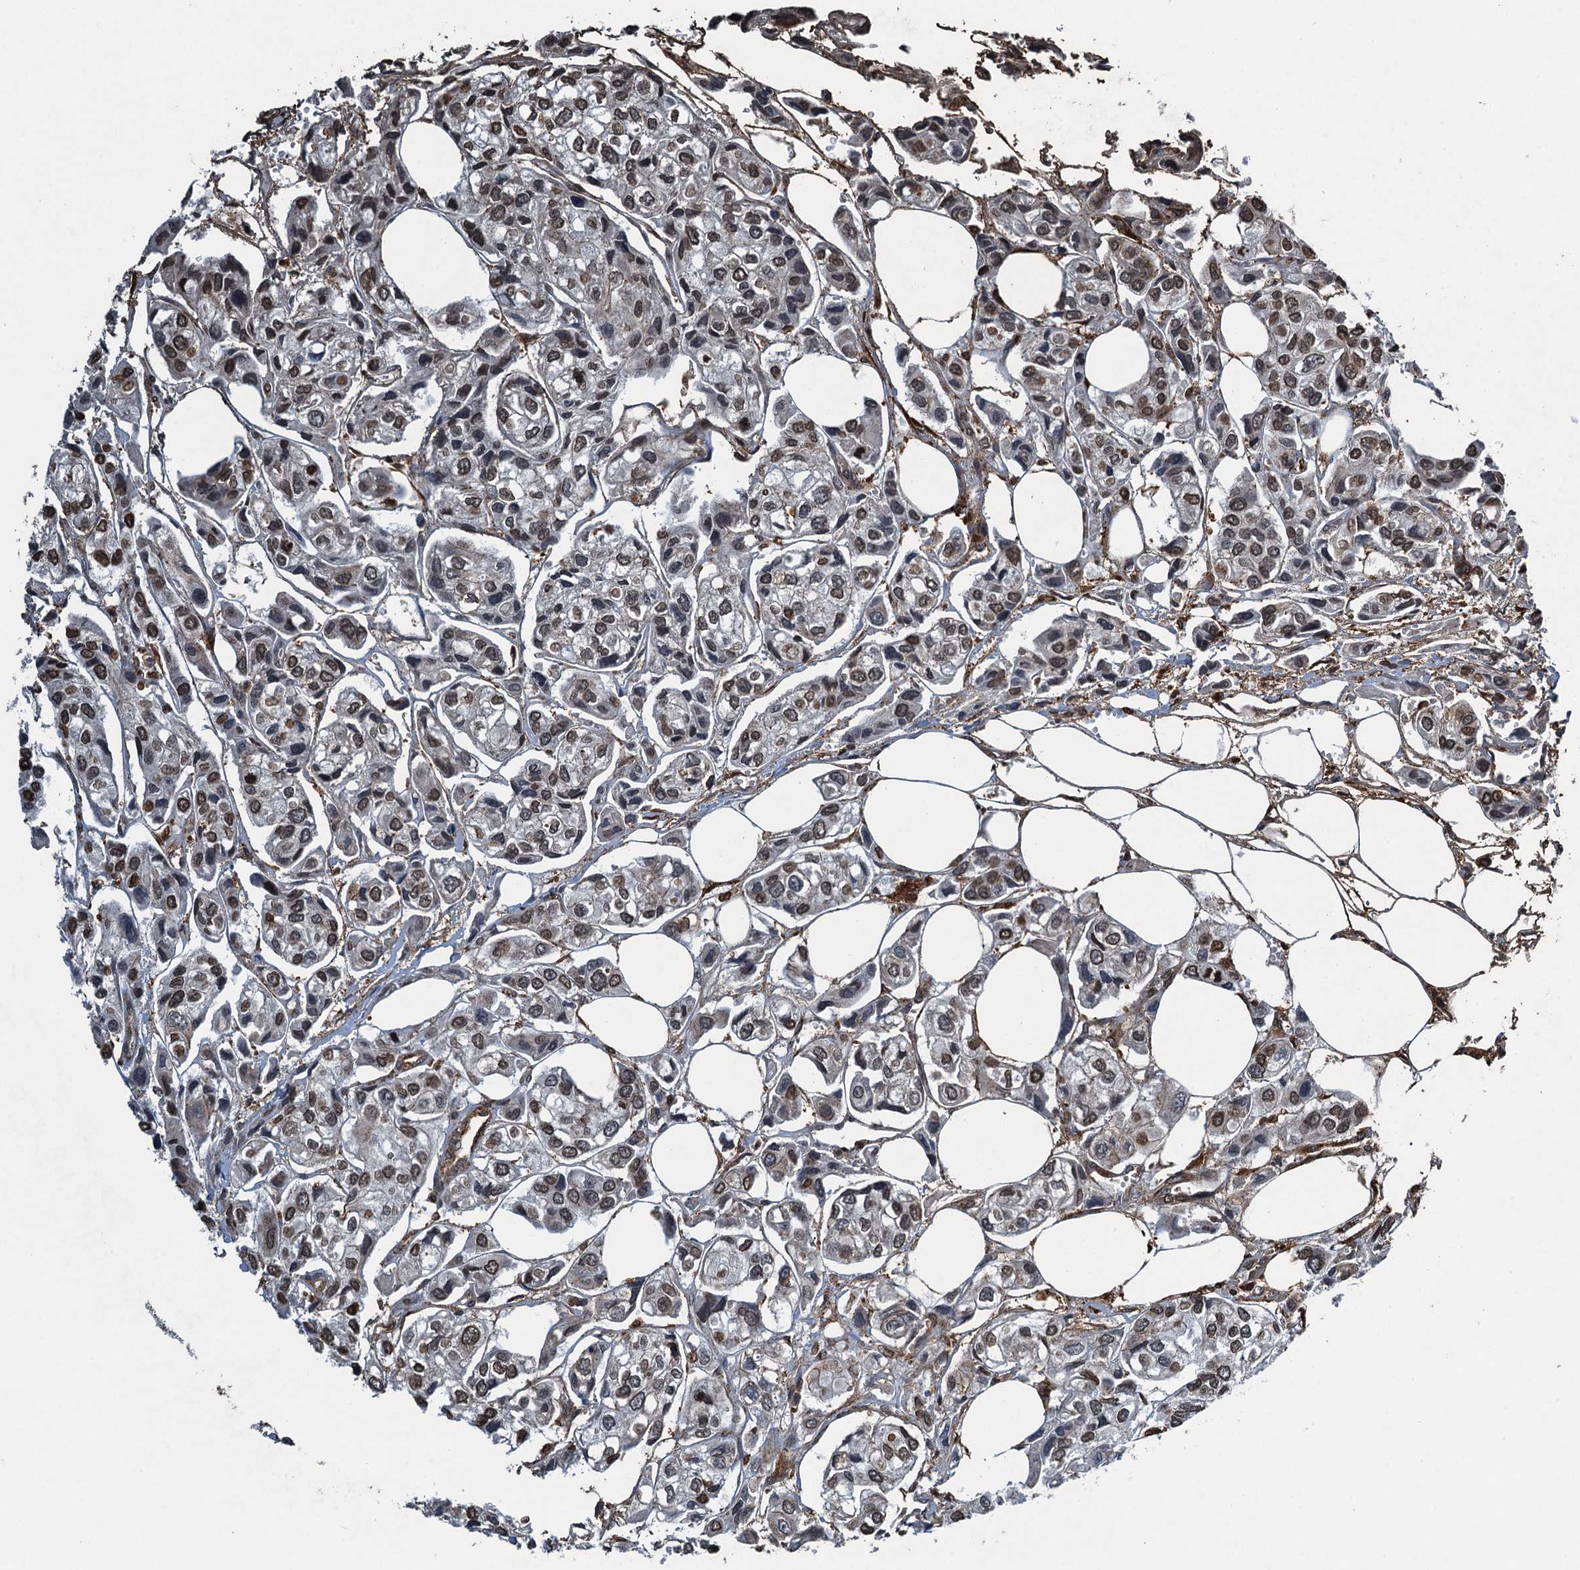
{"staining": {"intensity": "moderate", "quantity": "<25%", "location": "nuclear"}, "tissue": "urothelial cancer", "cell_type": "Tumor cells", "image_type": "cancer", "snomed": [{"axis": "morphology", "description": "Urothelial carcinoma, High grade"}, {"axis": "topography", "description": "Urinary bladder"}], "caption": "Protein expression analysis of urothelial carcinoma (high-grade) demonstrates moderate nuclear expression in approximately <25% of tumor cells.", "gene": "WHAMM", "patient": {"sex": "male", "age": 67}}